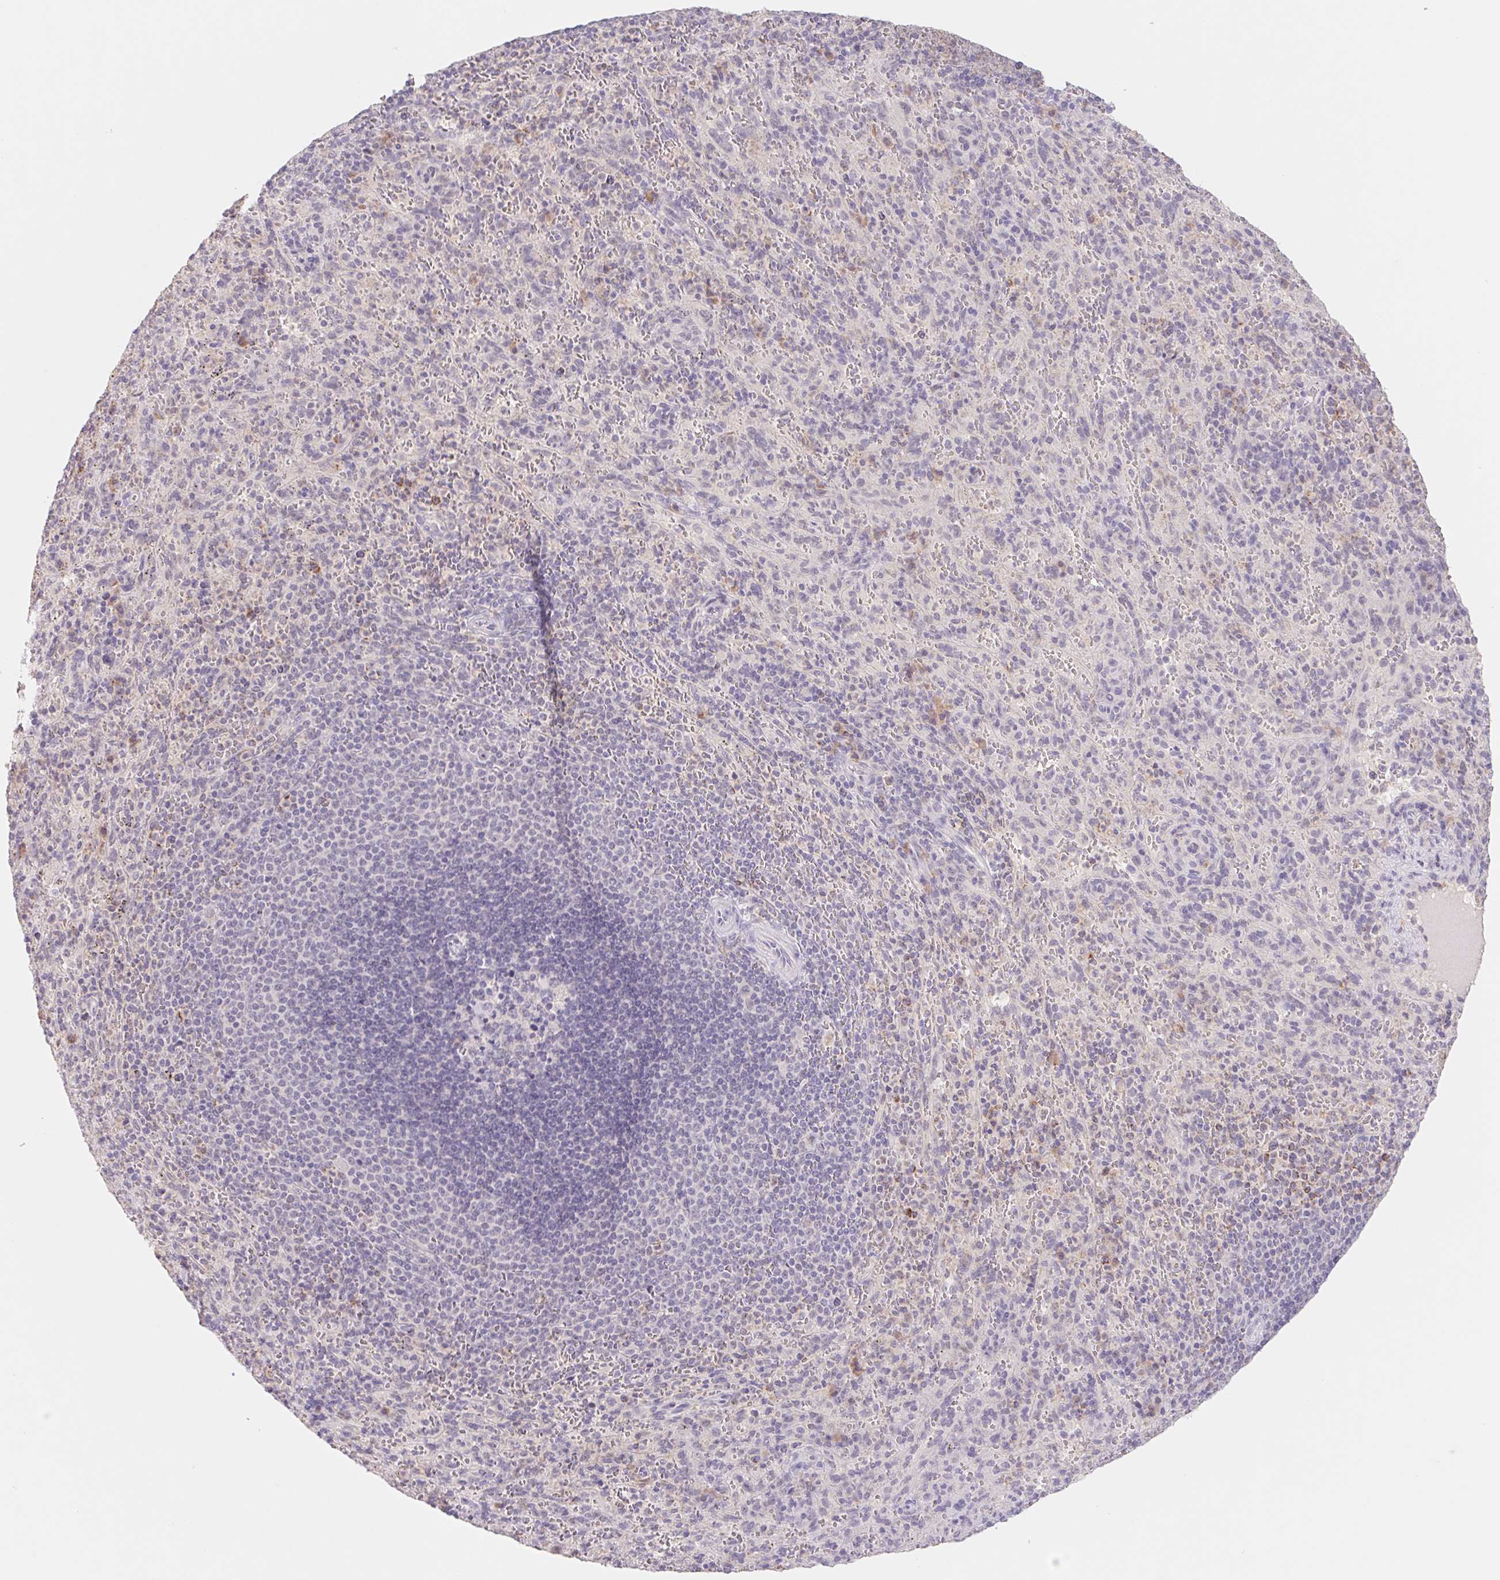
{"staining": {"intensity": "negative", "quantity": "none", "location": "none"}, "tissue": "spleen", "cell_type": "Cells in red pulp", "image_type": "normal", "snomed": [{"axis": "morphology", "description": "Normal tissue, NOS"}, {"axis": "topography", "description": "Spleen"}], "caption": "Immunohistochemical staining of unremarkable spleen demonstrates no significant staining in cells in red pulp.", "gene": "PNMA8B", "patient": {"sex": "male", "age": 57}}